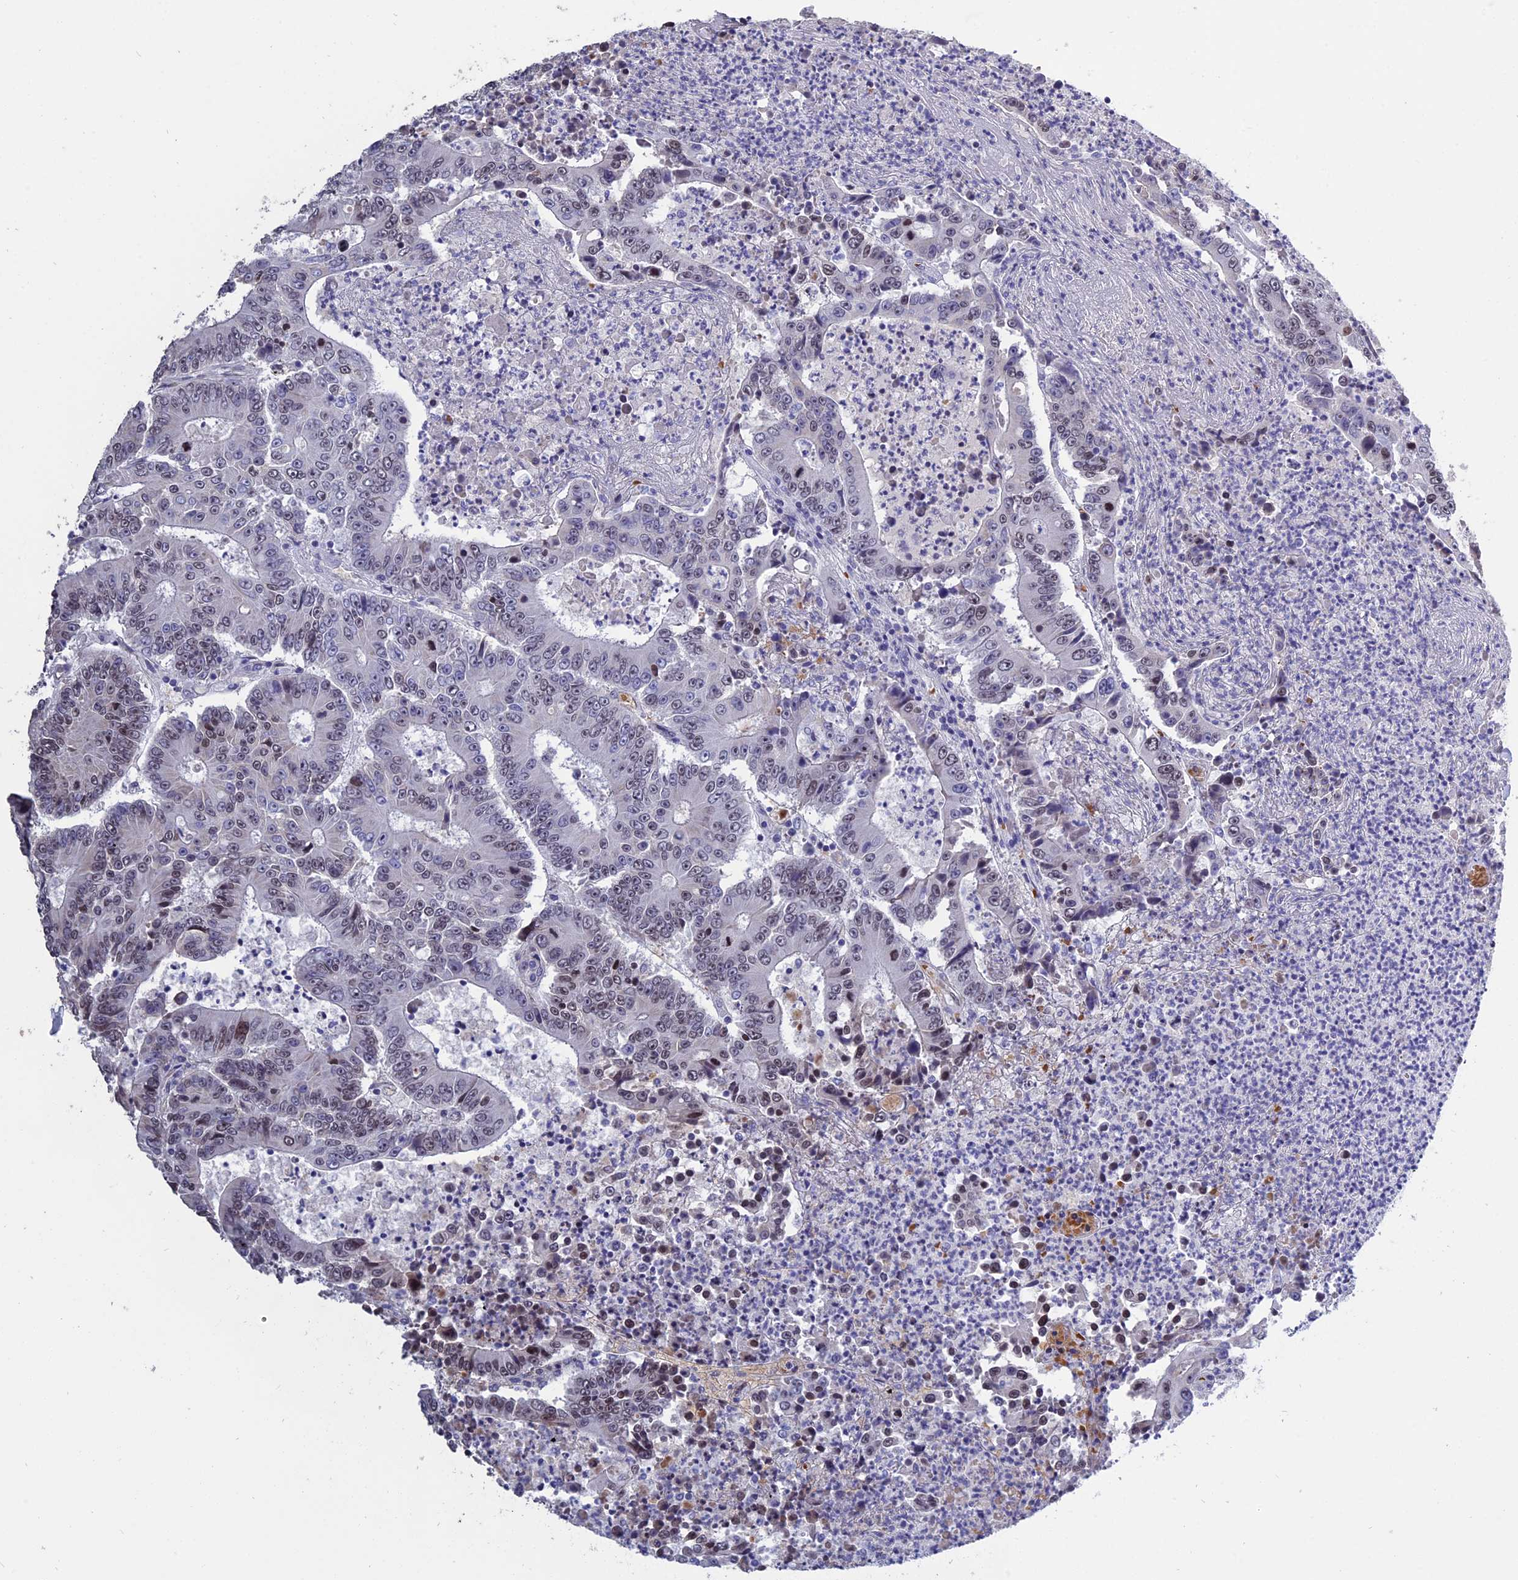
{"staining": {"intensity": "weak", "quantity": "<25%", "location": "nuclear"}, "tissue": "colorectal cancer", "cell_type": "Tumor cells", "image_type": "cancer", "snomed": [{"axis": "morphology", "description": "Adenocarcinoma, NOS"}, {"axis": "topography", "description": "Colon"}], "caption": "There is no significant staining in tumor cells of colorectal adenocarcinoma.", "gene": "KNOP1", "patient": {"sex": "male", "age": 83}}